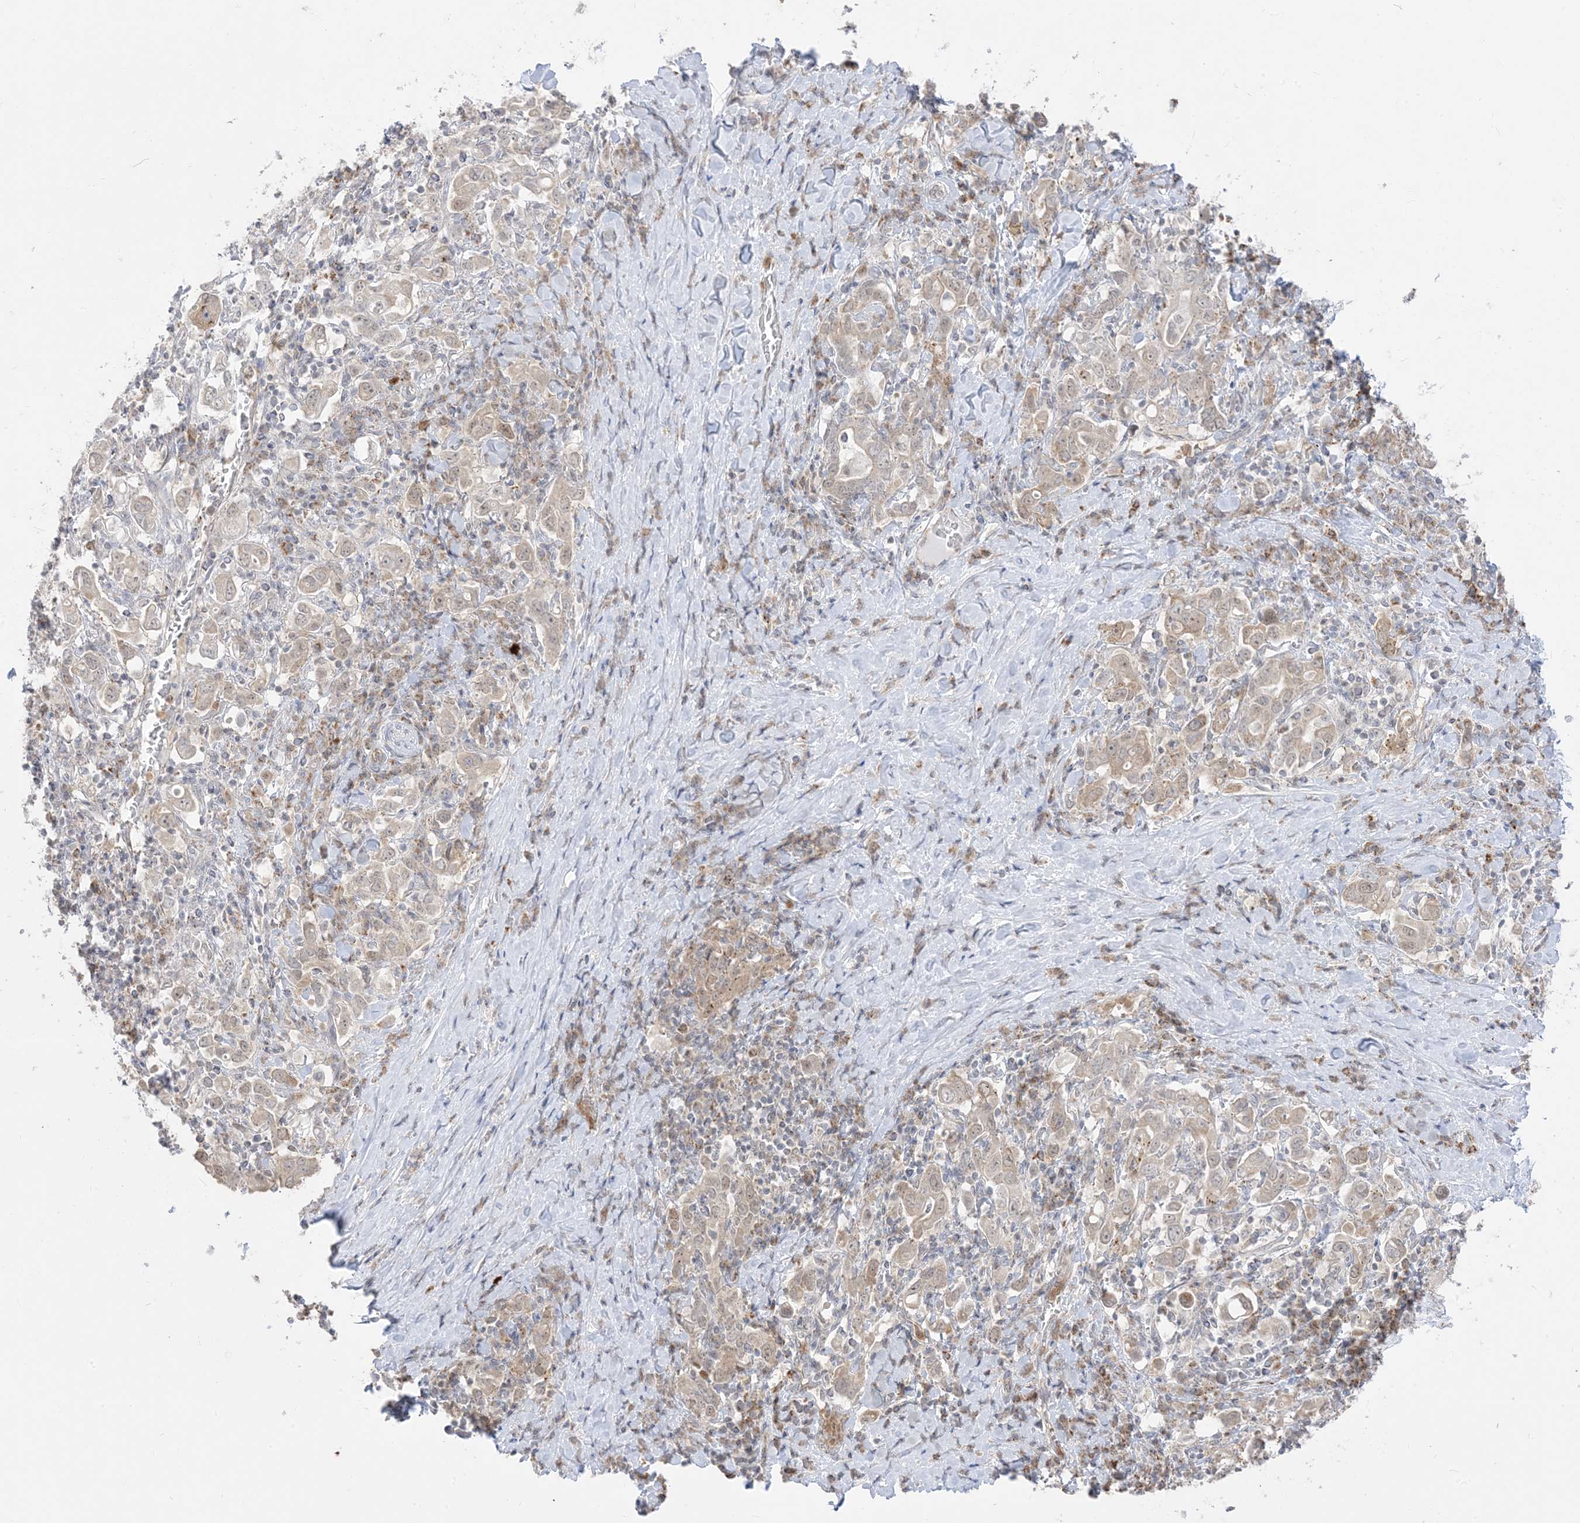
{"staining": {"intensity": "weak", "quantity": "25%-75%", "location": "cytoplasmic/membranous"}, "tissue": "stomach cancer", "cell_type": "Tumor cells", "image_type": "cancer", "snomed": [{"axis": "morphology", "description": "Adenocarcinoma, NOS"}, {"axis": "topography", "description": "Stomach, upper"}], "caption": "The immunohistochemical stain highlights weak cytoplasmic/membranous positivity in tumor cells of stomach cancer (adenocarcinoma) tissue. The staining was performed using DAB (3,3'-diaminobenzidine), with brown indicating positive protein expression. Nuclei are stained blue with hematoxylin.", "gene": "KANSL3", "patient": {"sex": "male", "age": 62}}